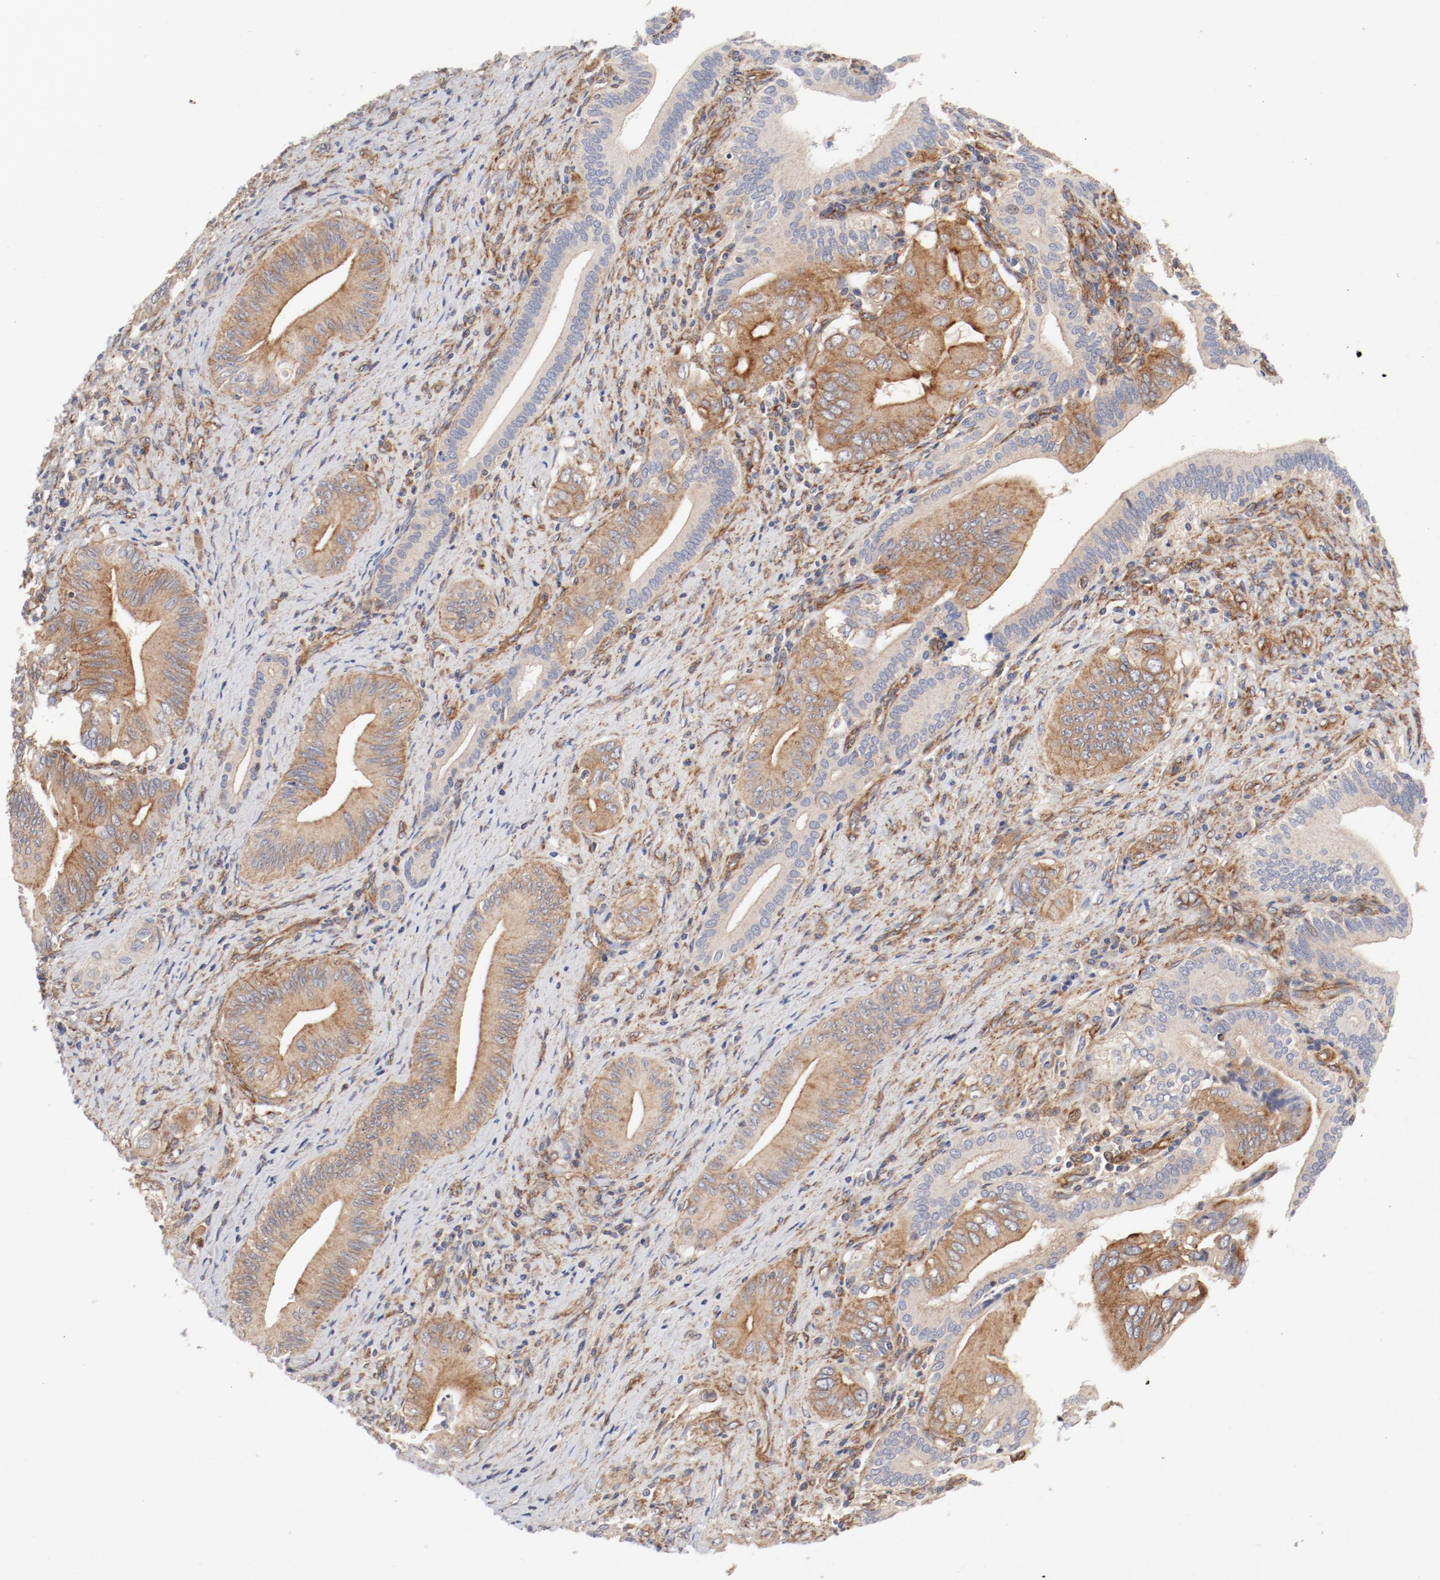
{"staining": {"intensity": "moderate", "quantity": ">75%", "location": "cytoplasmic/membranous"}, "tissue": "liver cancer", "cell_type": "Tumor cells", "image_type": "cancer", "snomed": [{"axis": "morphology", "description": "Cholangiocarcinoma"}, {"axis": "topography", "description": "Liver"}], "caption": "The micrograph displays staining of cholangiocarcinoma (liver), revealing moderate cytoplasmic/membranous protein expression (brown color) within tumor cells. (Stains: DAB in brown, nuclei in blue, Microscopy: brightfield microscopy at high magnification).", "gene": "AP2A1", "patient": {"sex": "male", "age": 58}}